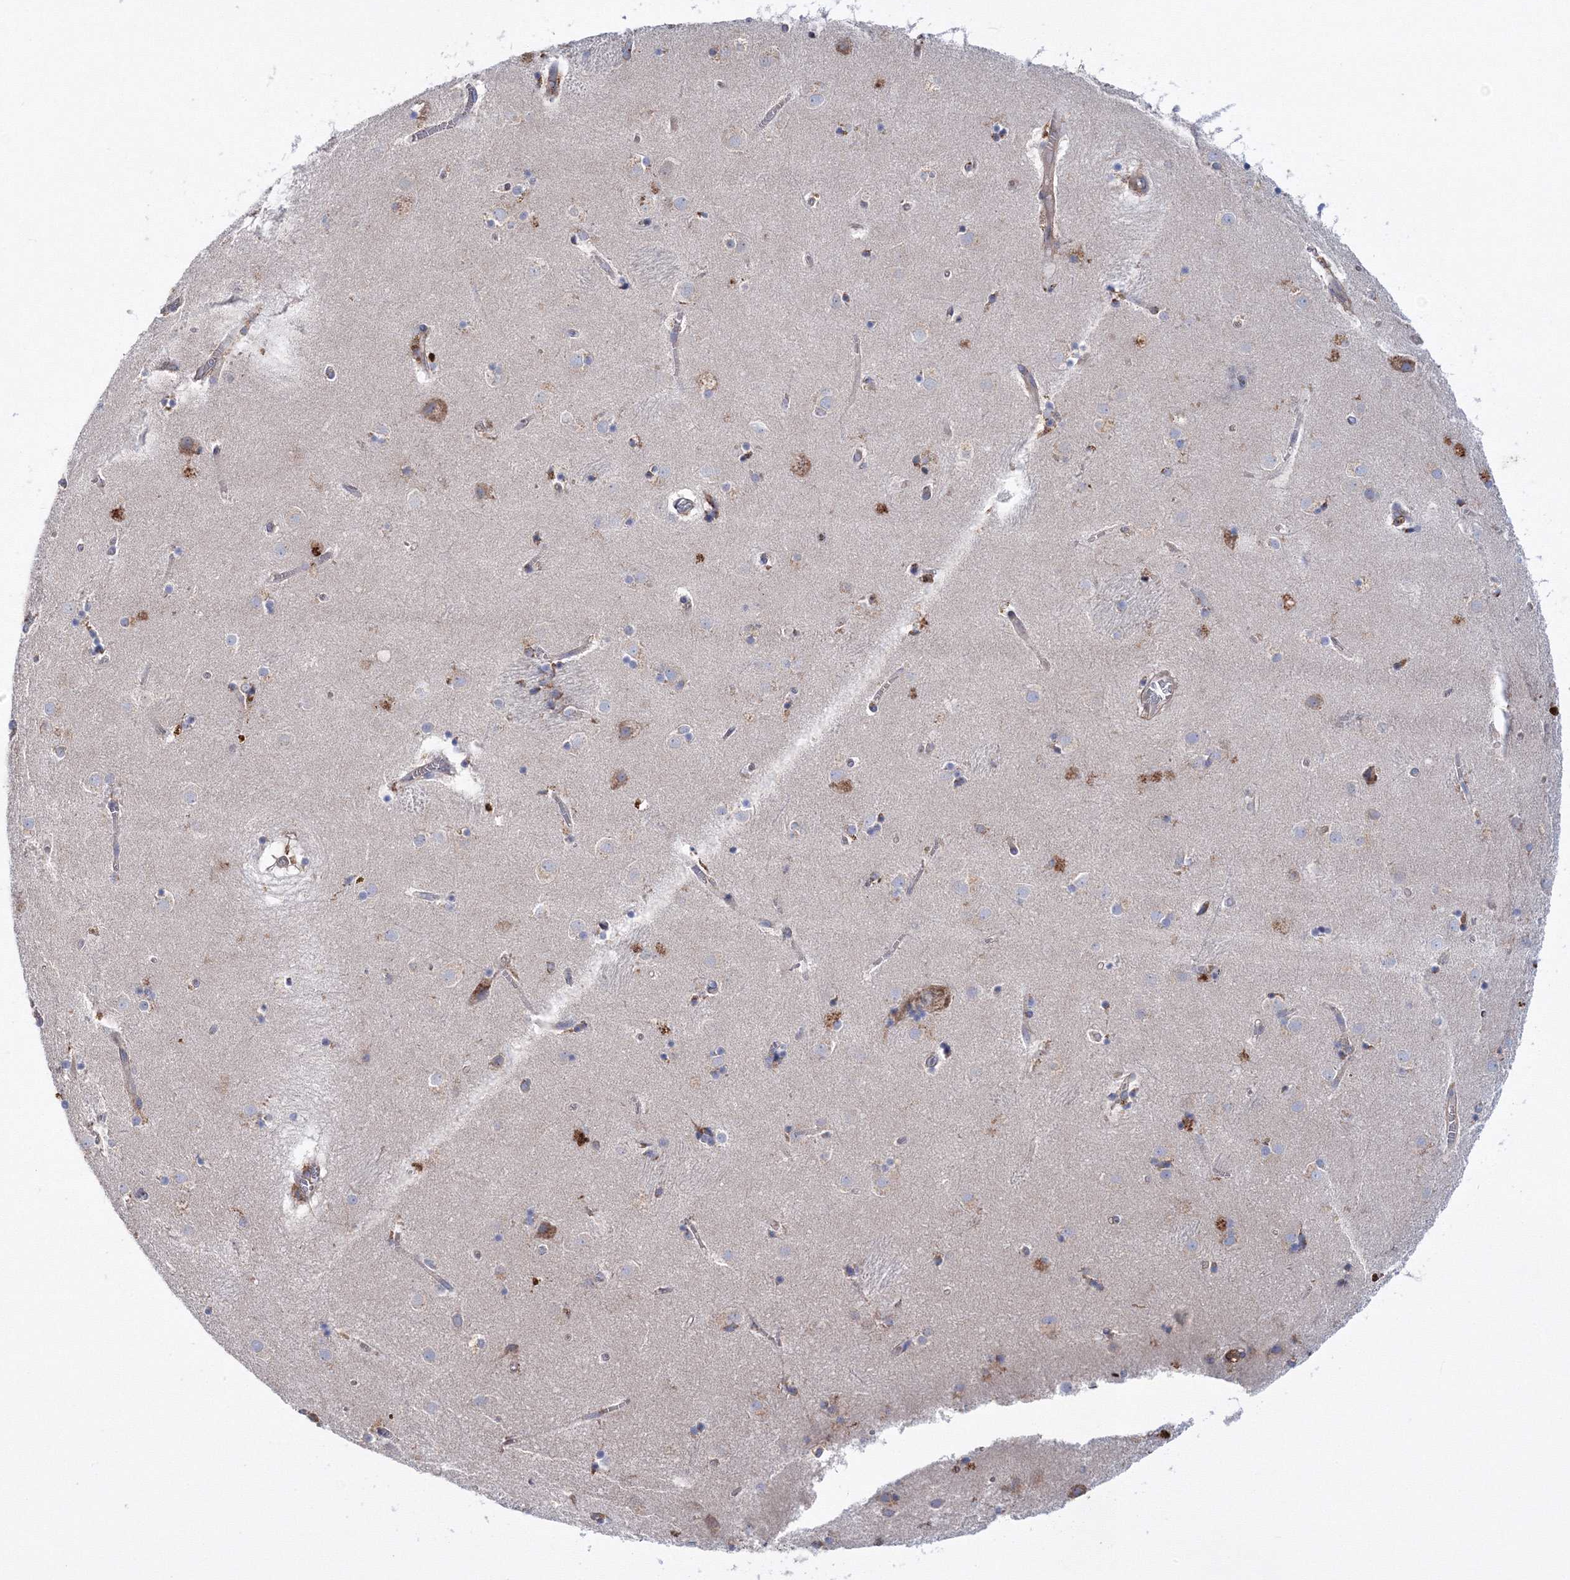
{"staining": {"intensity": "negative", "quantity": "none", "location": "none"}, "tissue": "caudate", "cell_type": "Glial cells", "image_type": "normal", "snomed": [{"axis": "morphology", "description": "Normal tissue, NOS"}, {"axis": "topography", "description": "Lateral ventricle wall"}], "caption": "Immunohistochemistry (IHC) of benign caudate displays no expression in glial cells.", "gene": "VPS8", "patient": {"sex": "male", "age": 70}}